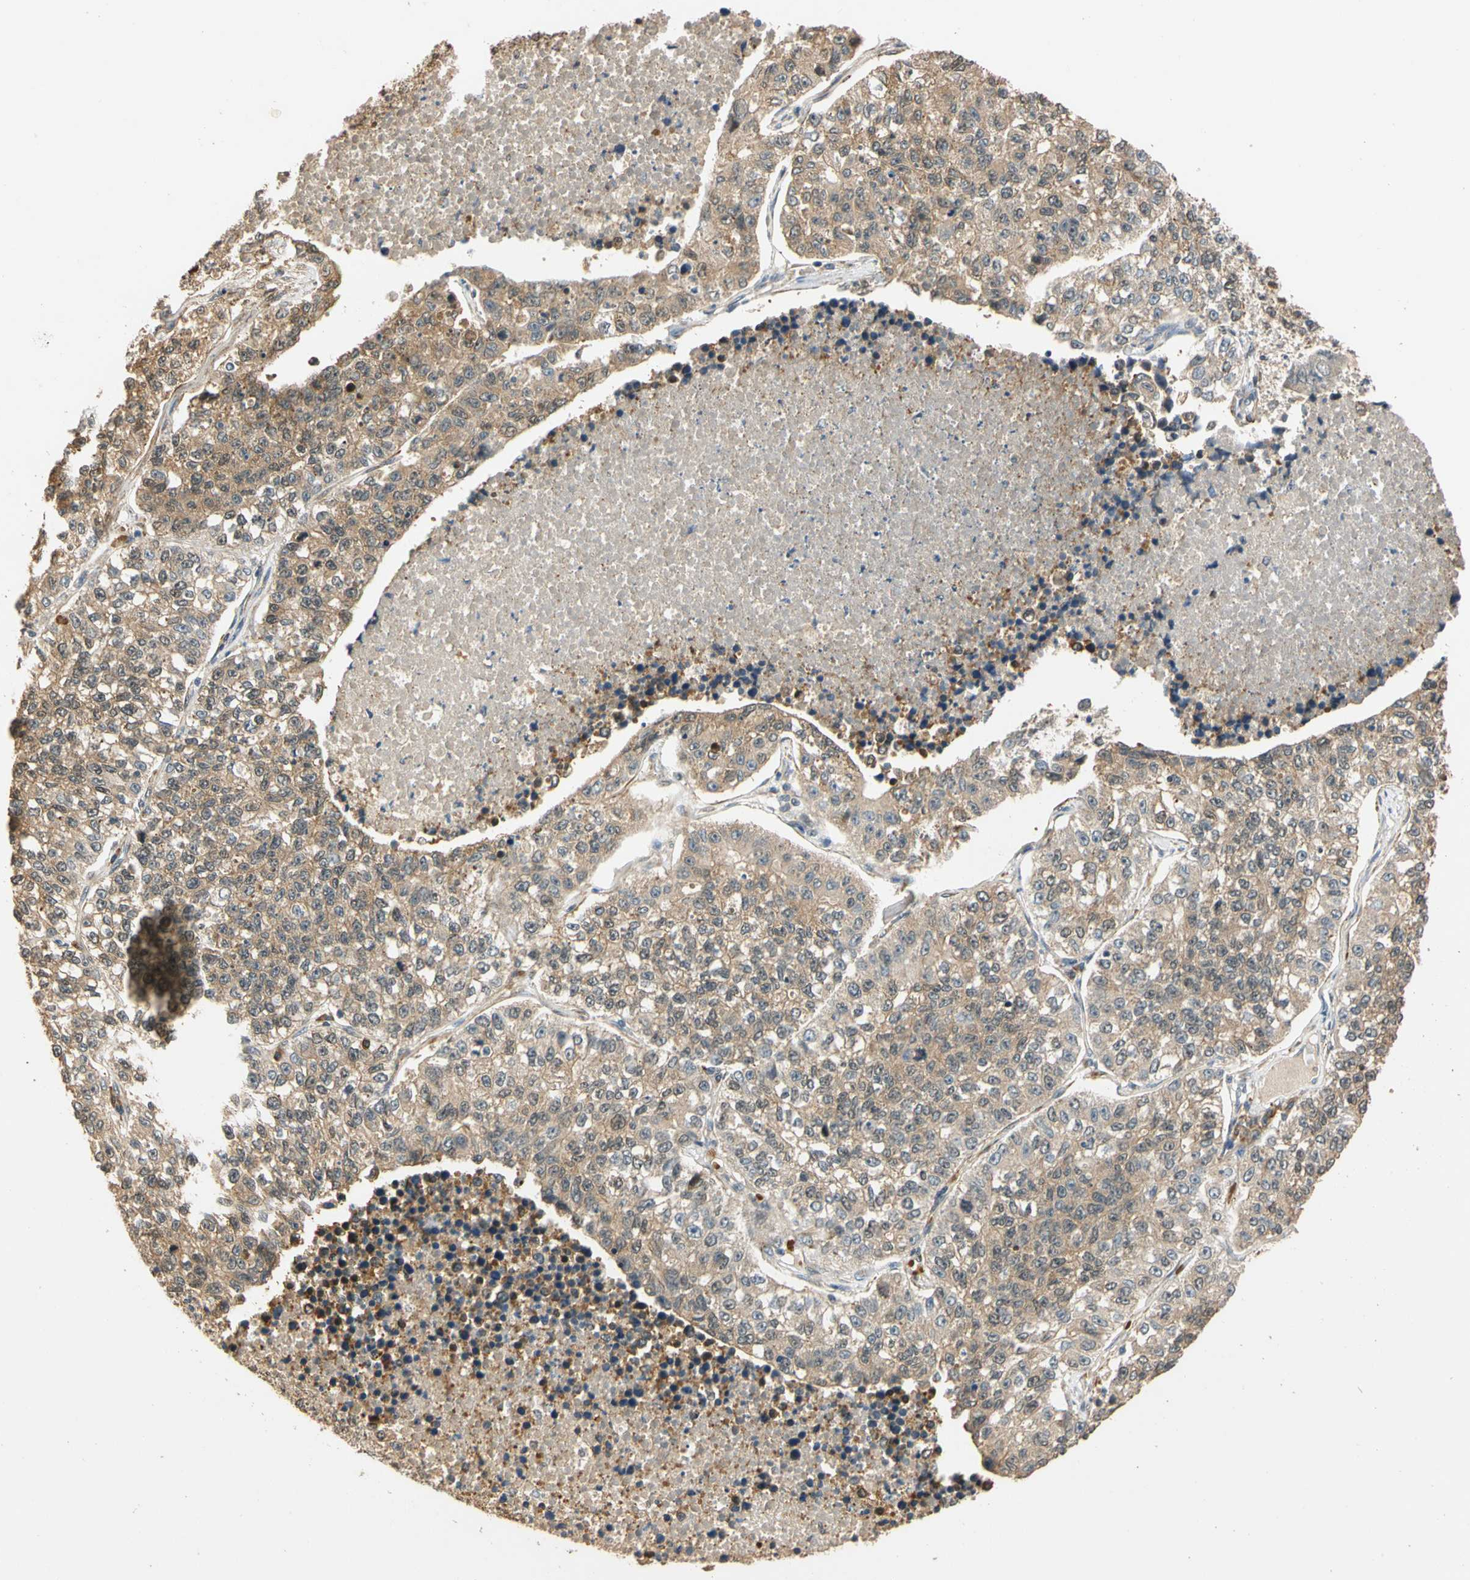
{"staining": {"intensity": "weak", "quantity": "25%-75%", "location": "cytoplasmic/membranous"}, "tissue": "lung cancer", "cell_type": "Tumor cells", "image_type": "cancer", "snomed": [{"axis": "morphology", "description": "Adenocarcinoma, NOS"}, {"axis": "topography", "description": "Lung"}], "caption": "The micrograph exhibits a brown stain indicating the presence of a protein in the cytoplasmic/membranous of tumor cells in lung adenocarcinoma.", "gene": "QSER1", "patient": {"sex": "male", "age": 49}}